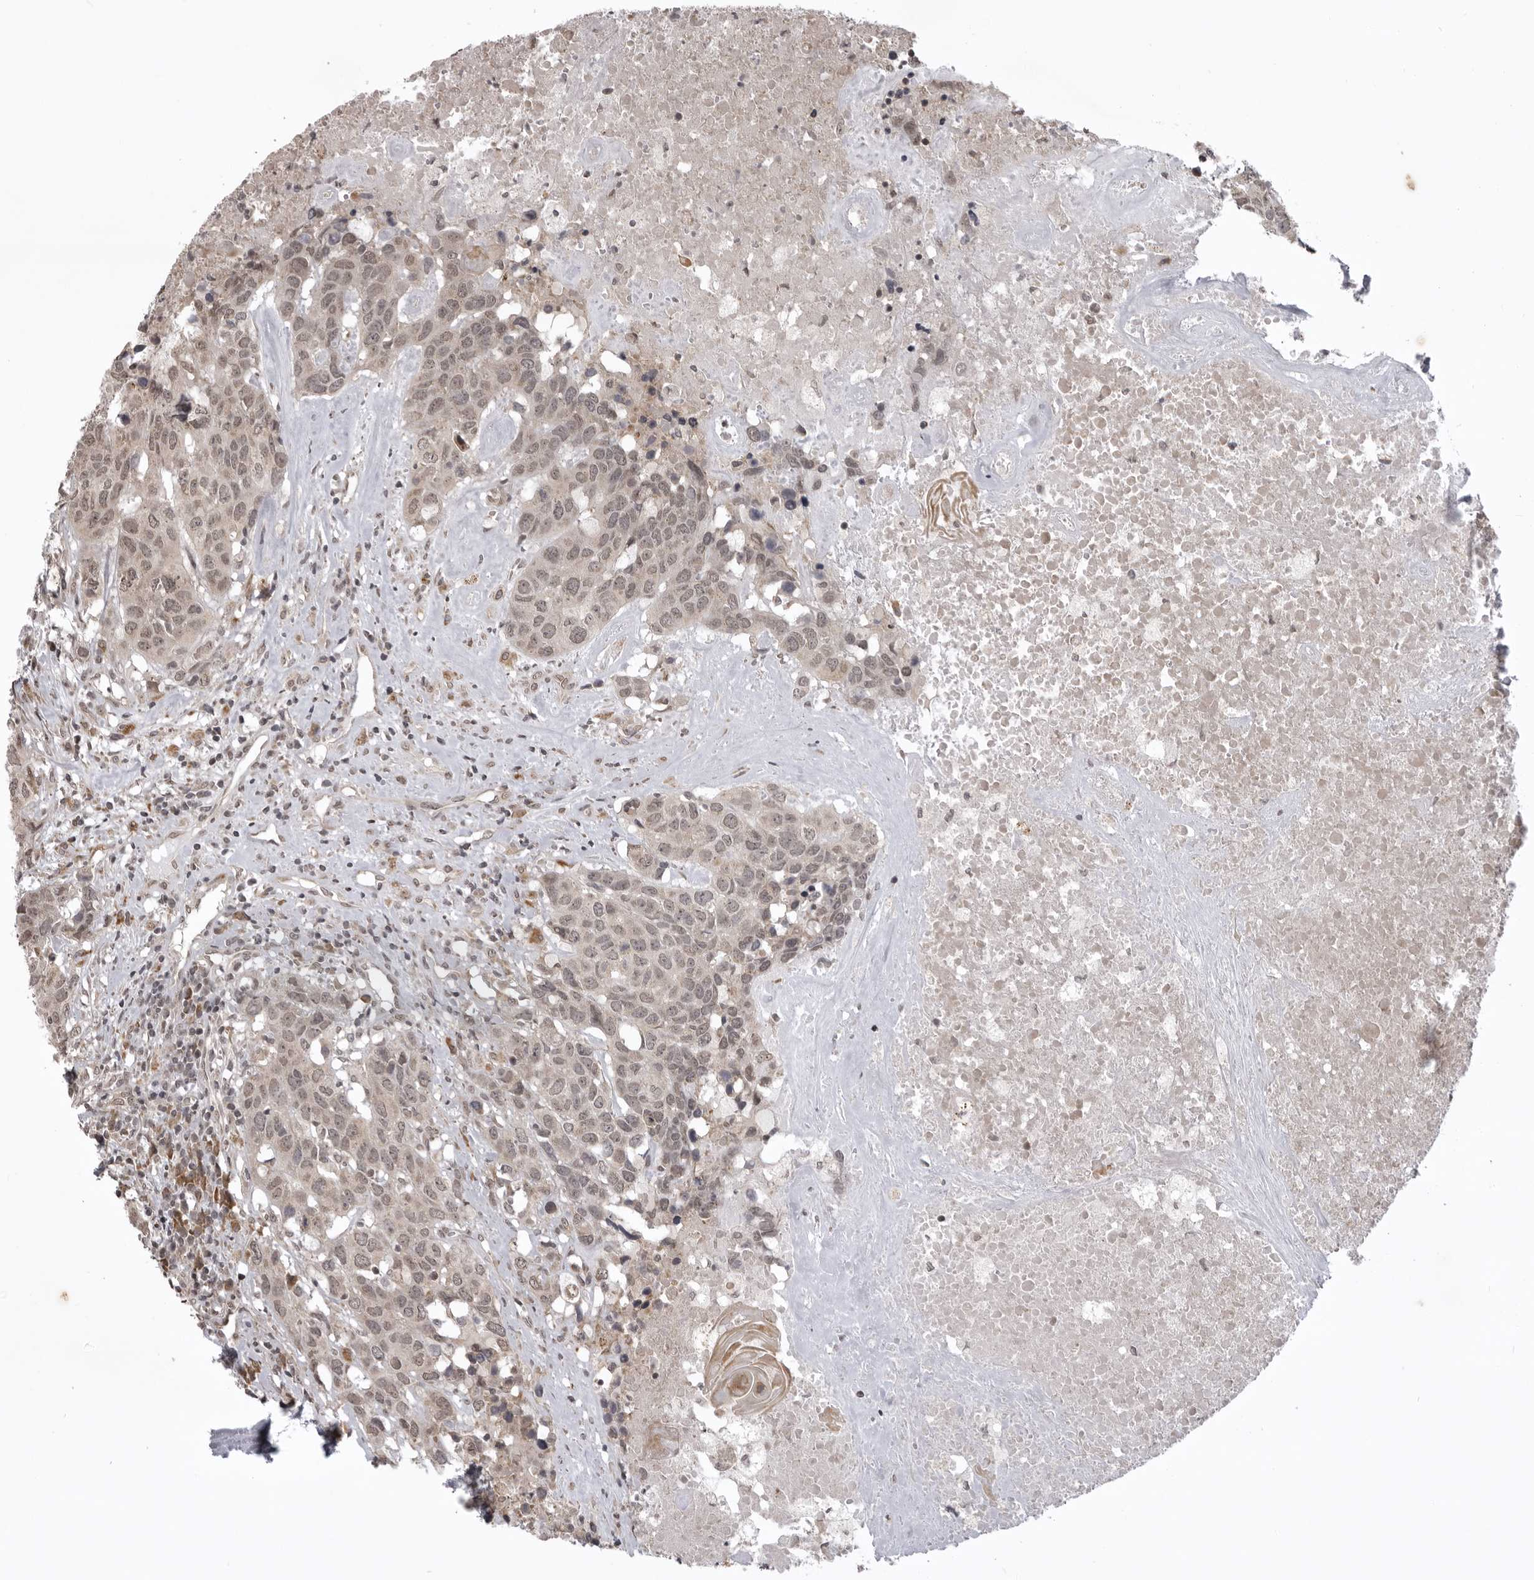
{"staining": {"intensity": "weak", "quantity": "25%-75%", "location": "nuclear"}, "tissue": "head and neck cancer", "cell_type": "Tumor cells", "image_type": "cancer", "snomed": [{"axis": "morphology", "description": "Squamous cell carcinoma, NOS"}, {"axis": "topography", "description": "Head-Neck"}], "caption": "A high-resolution photomicrograph shows IHC staining of head and neck cancer (squamous cell carcinoma), which demonstrates weak nuclear staining in about 25%-75% of tumor cells.", "gene": "C1orf109", "patient": {"sex": "male", "age": 66}}